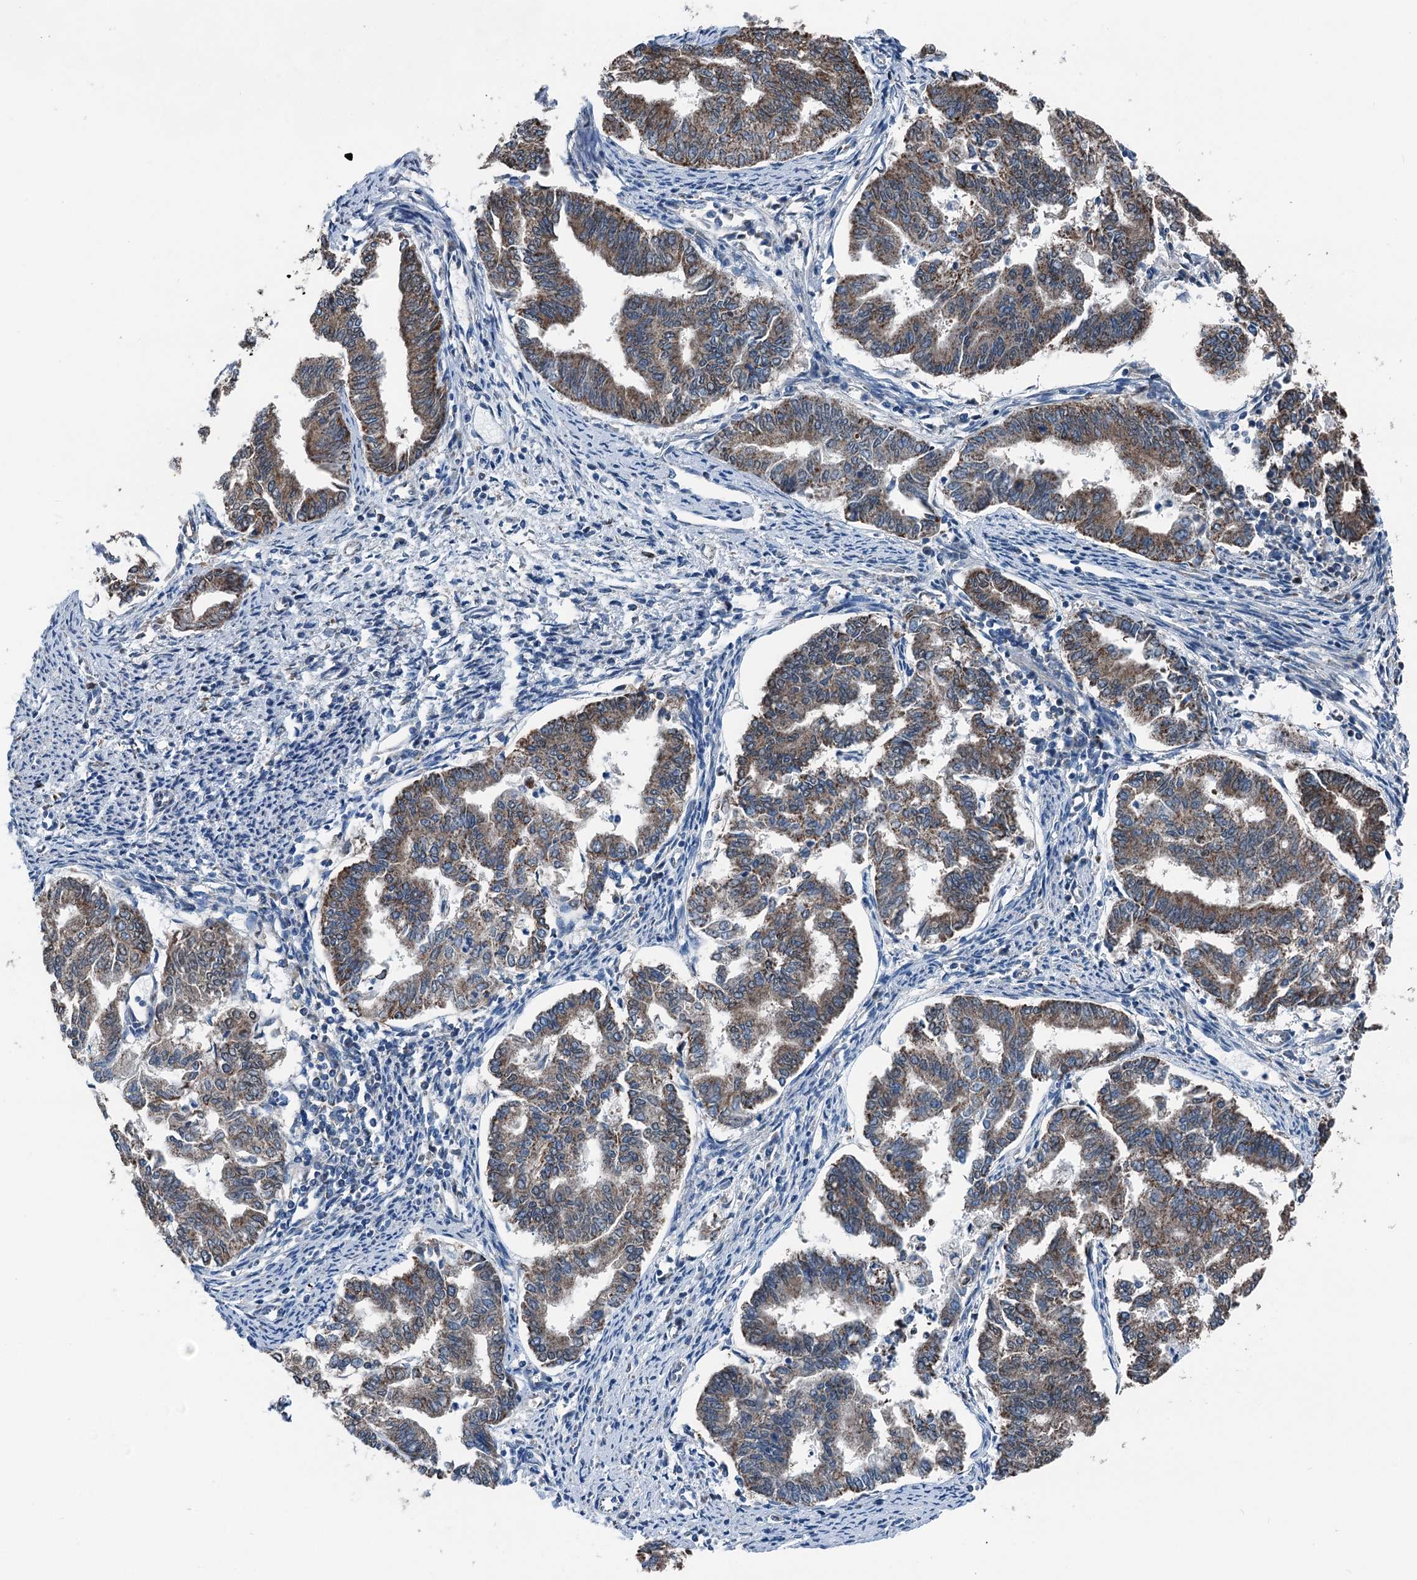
{"staining": {"intensity": "moderate", "quantity": ">75%", "location": "cytoplasmic/membranous"}, "tissue": "endometrial cancer", "cell_type": "Tumor cells", "image_type": "cancer", "snomed": [{"axis": "morphology", "description": "Adenocarcinoma, NOS"}, {"axis": "topography", "description": "Endometrium"}], "caption": "Human endometrial cancer stained with a protein marker reveals moderate staining in tumor cells.", "gene": "TRPT1", "patient": {"sex": "female", "age": 79}}